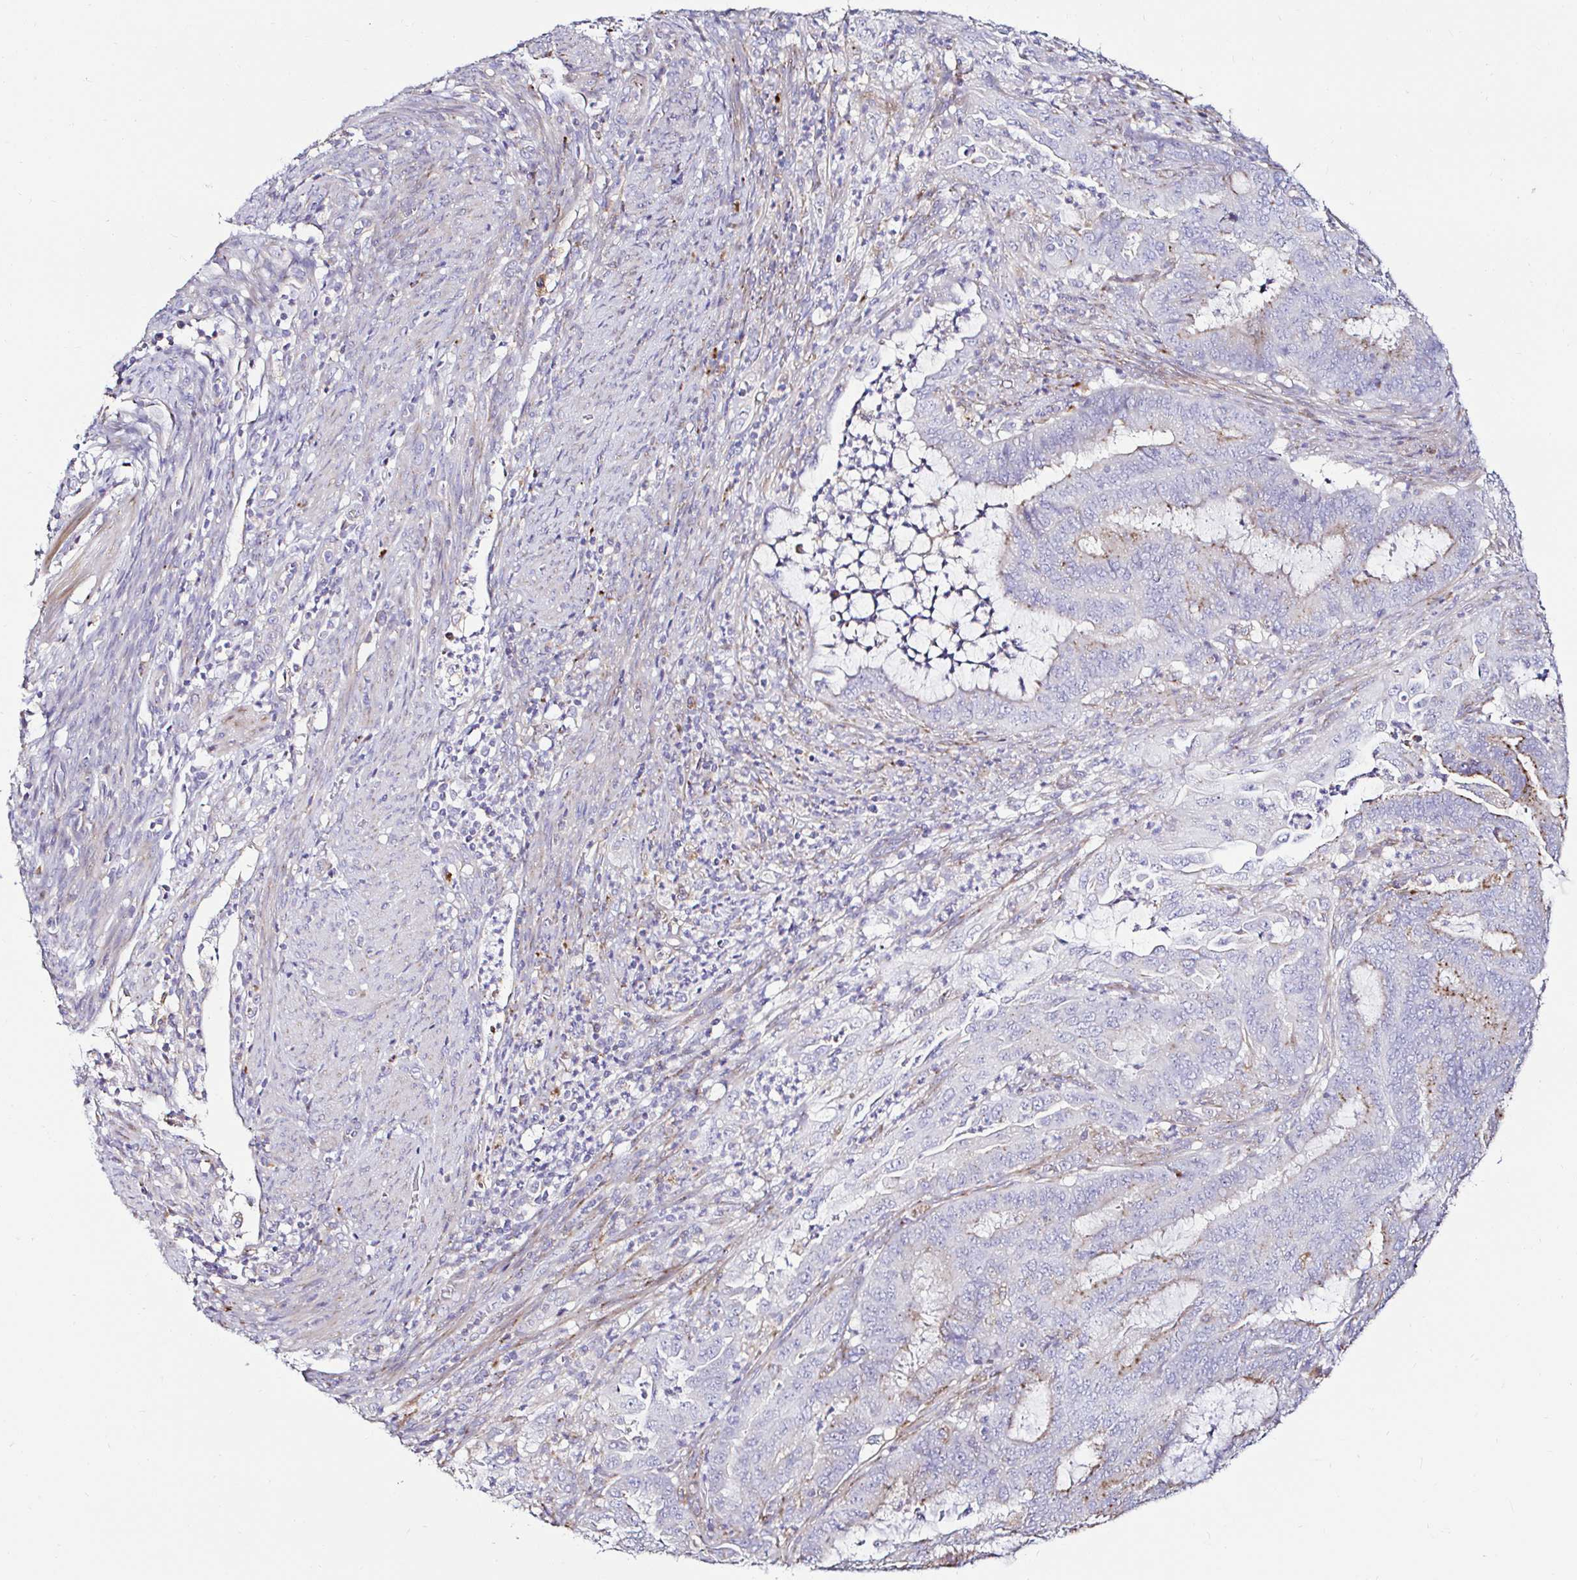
{"staining": {"intensity": "weak", "quantity": "<25%", "location": "cytoplasmic/membranous"}, "tissue": "endometrial cancer", "cell_type": "Tumor cells", "image_type": "cancer", "snomed": [{"axis": "morphology", "description": "Adenocarcinoma, NOS"}, {"axis": "topography", "description": "Endometrium"}], "caption": "DAB immunohistochemical staining of endometrial cancer reveals no significant positivity in tumor cells.", "gene": "GALNS", "patient": {"sex": "female", "age": 51}}